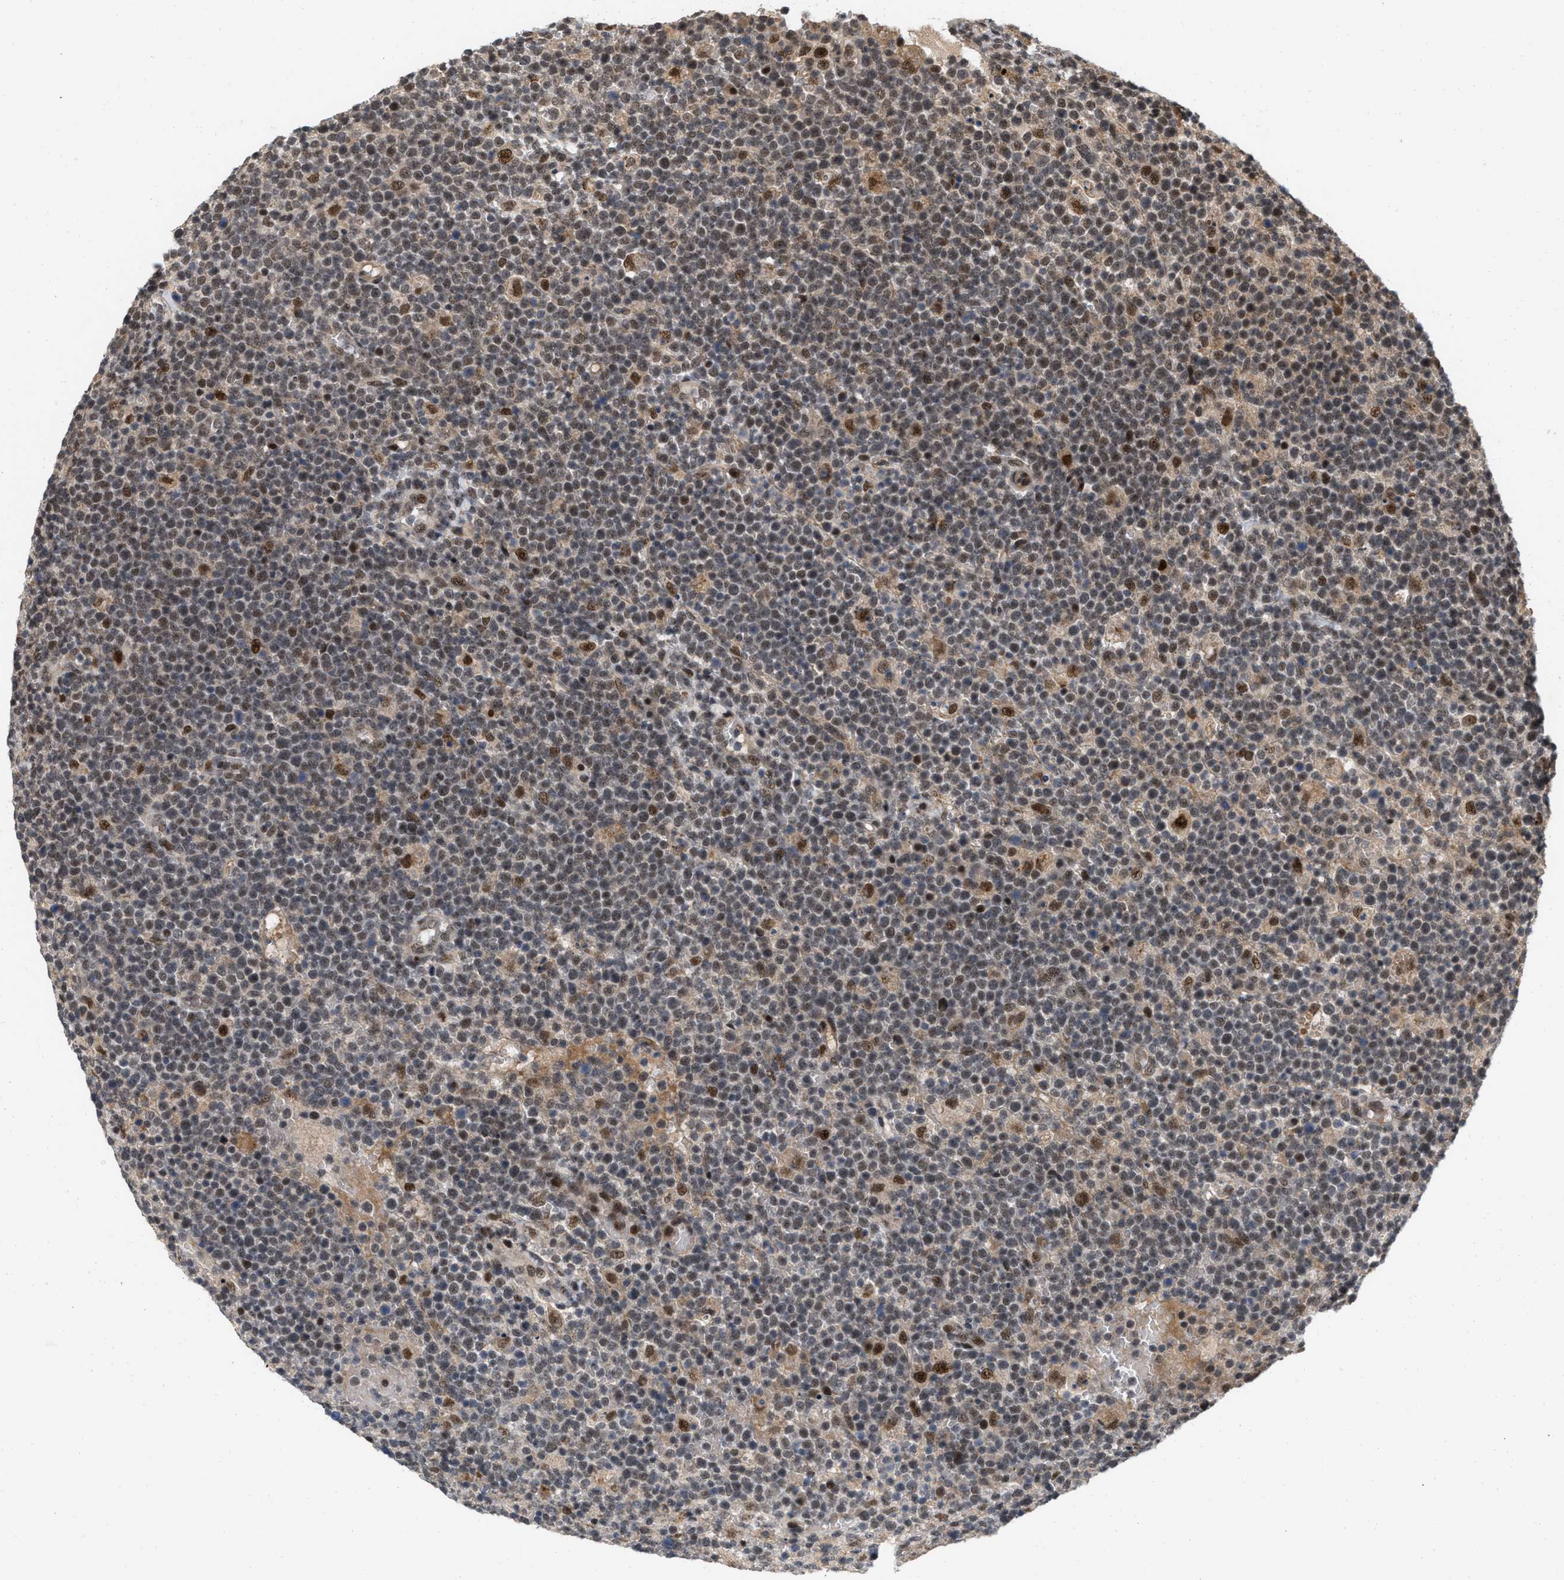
{"staining": {"intensity": "strong", "quantity": "25%-75%", "location": "nuclear"}, "tissue": "lymphoma", "cell_type": "Tumor cells", "image_type": "cancer", "snomed": [{"axis": "morphology", "description": "Malignant lymphoma, non-Hodgkin's type, High grade"}, {"axis": "topography", "description": "Lymph node"}], "caption": "Brown immunohistochemical staining in human malignant lymphoma, non-Hodgkin's type (high-grade) shows strong nuclear expression in approximately 25%-75% of tumor cells.", "gene": "ANKRD11", "patient": {"sex": "male", "age": 61}}